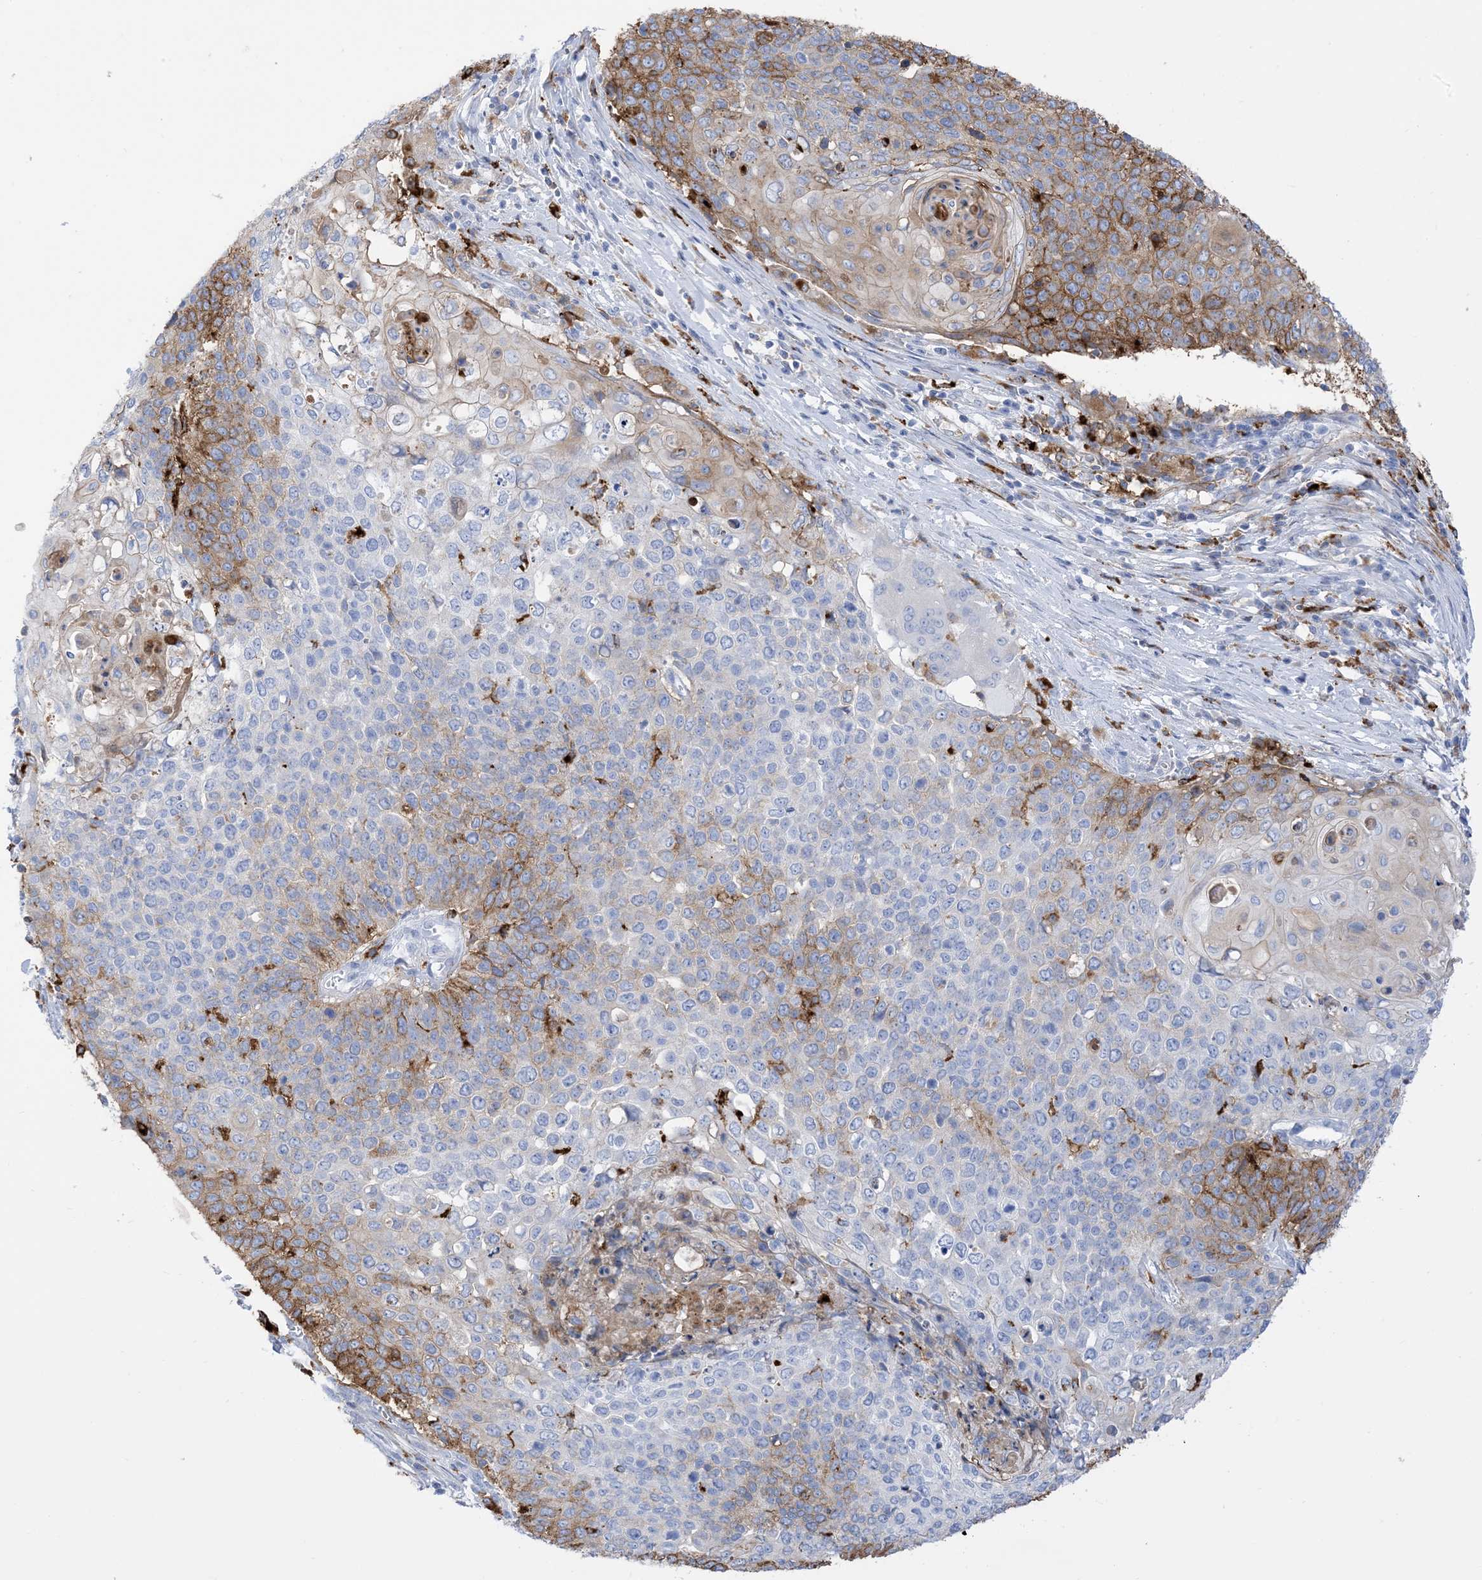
{"staining": {"intensity": "moderate", "quantity": "<25%", "location": "cytoplasmic/membranous"}, "tissue": "cervical cancer", "cell_type": "Tumor cells", "image_type": "cancer", "snomed": [{"axis": "morphology", "description": "Squamous cell carcinoma, NOS"}, {"axis": "topography", "description": "Cervix"}], "caption": "An immunohistochemistry image of tumor tissue is shown. Protein staining in brown highlights moderate cytoplasmic/membranous positivity in squamous cell carcinoma (cervical) within tumor cells. (DAB = brown stain, brightfield microscopy at high magnification).", "gene": "DPH3", "patient": {"sex": "female", "age": 39}}